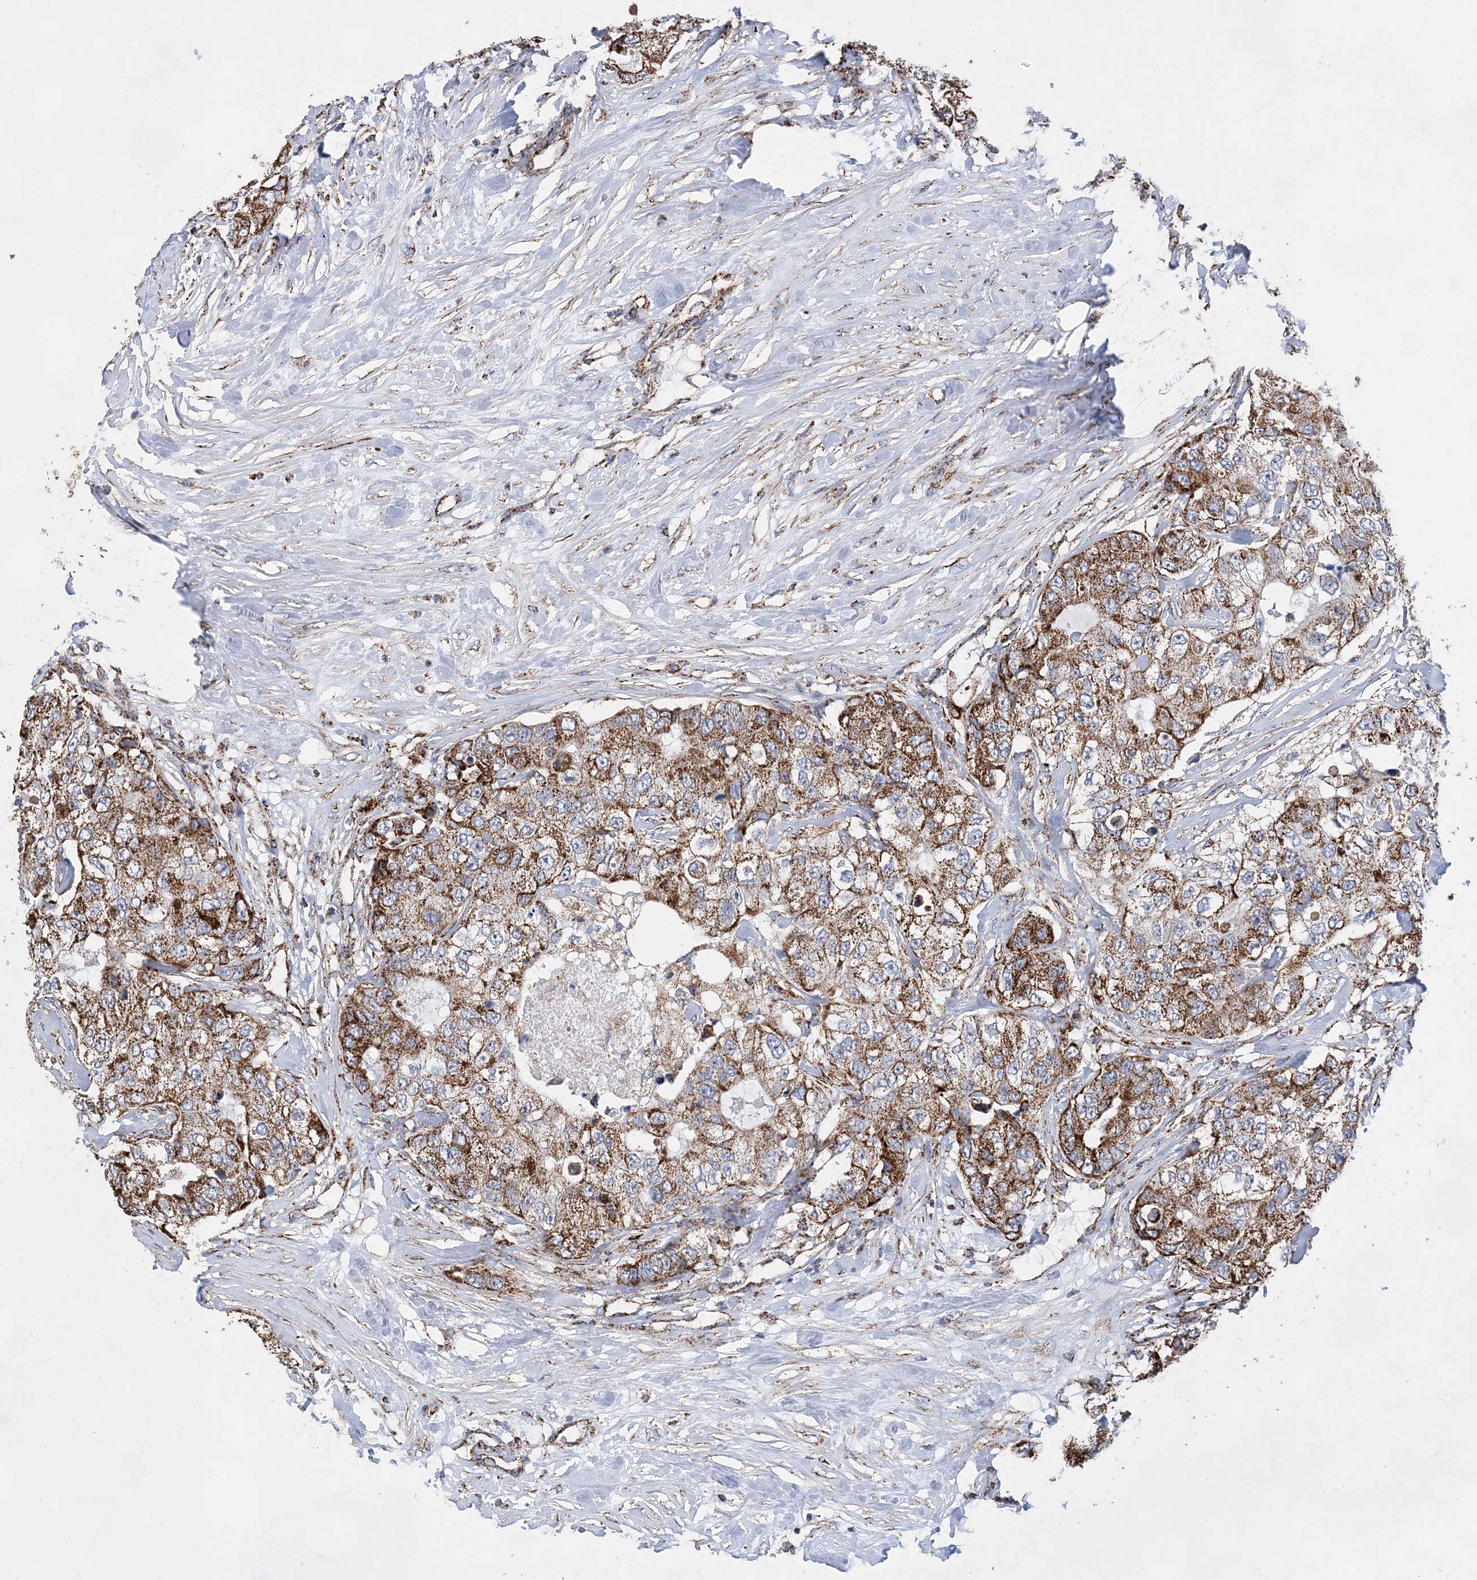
{"staining": {"intensity": "strong", "quantity": ">75%", "location": "cytoplasmic/membranous"}, "tissue": "breast cancer", "cell_type": "Tumor cells", "image_type": "cancer", "snomed": [{"axis": "morphology", "description": "Duct carcinoma"}, {"axis": "topography", "description": "Breast"}], "caption": "Strong cytoplasmic/membranous staining for a protein is present in approximately >75% of tumor cells of breast cancer (invasive ductal carcinoma) using IHC.", "gene": "ACOT9", "patient": {"sex": "female", "age": 62}}